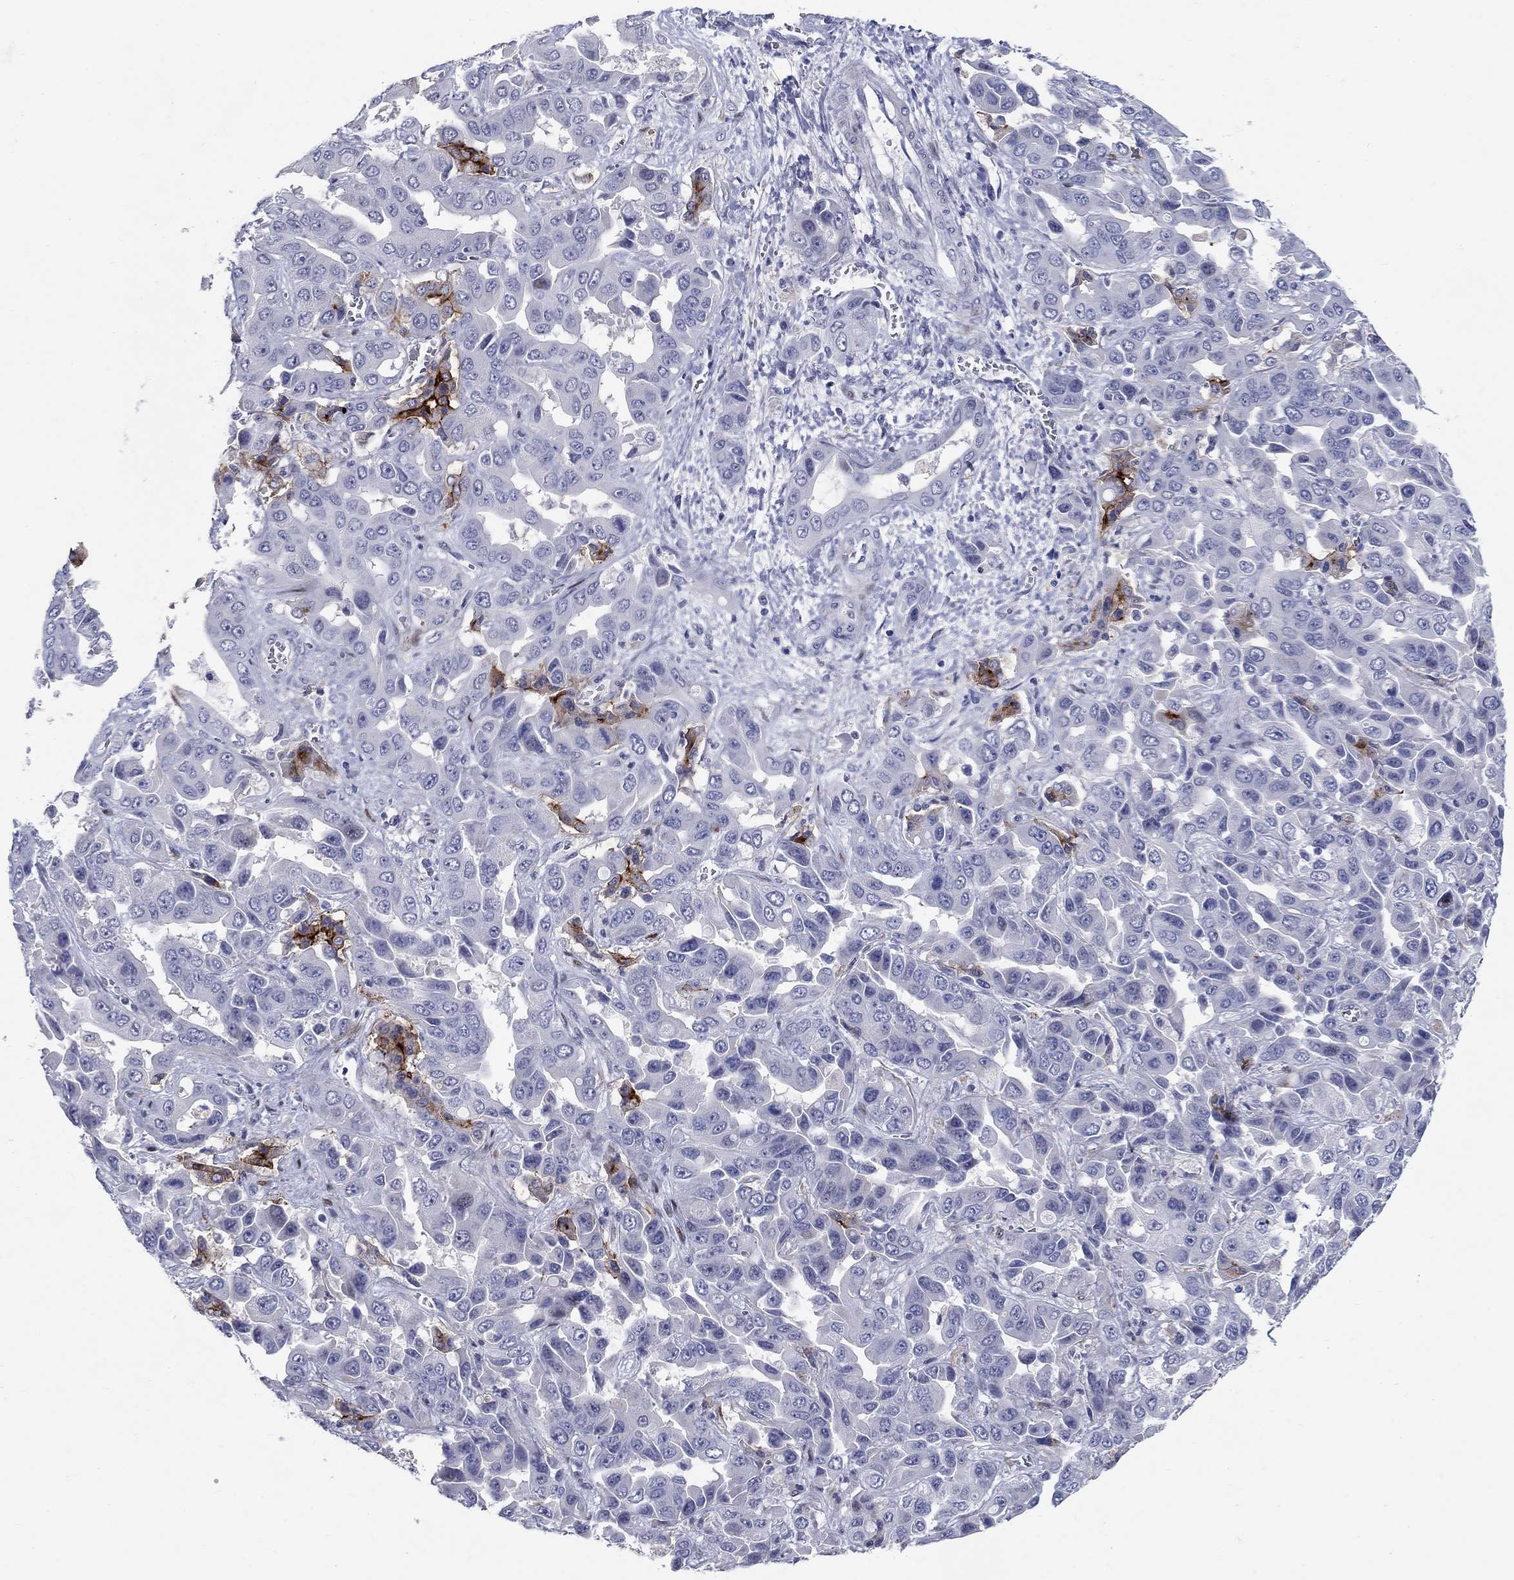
{"staining": {"intensity": "negative", "quantity": "none", "location": "none"}, "tissue": "liver cancer", "cell_type": "Tumor cells", "image_type": "cancer", "snomed": [{"axis": "morphology", "description": "Cholangiocarcinoma"}, {"axis": "topography", "description": "Liver"}], "caption": "High magnification brightfield microscopy of liver cholangiocarcinoma stained with DAB (3,3'-diaminobenzidine) (brown) and counterstained with hematoxylin (blue): tumor cells show no significant staining. (DAB IHC, high magnification).", "gene": "RAPGEF5", "patient": {"sex": "female", "age": 52}}